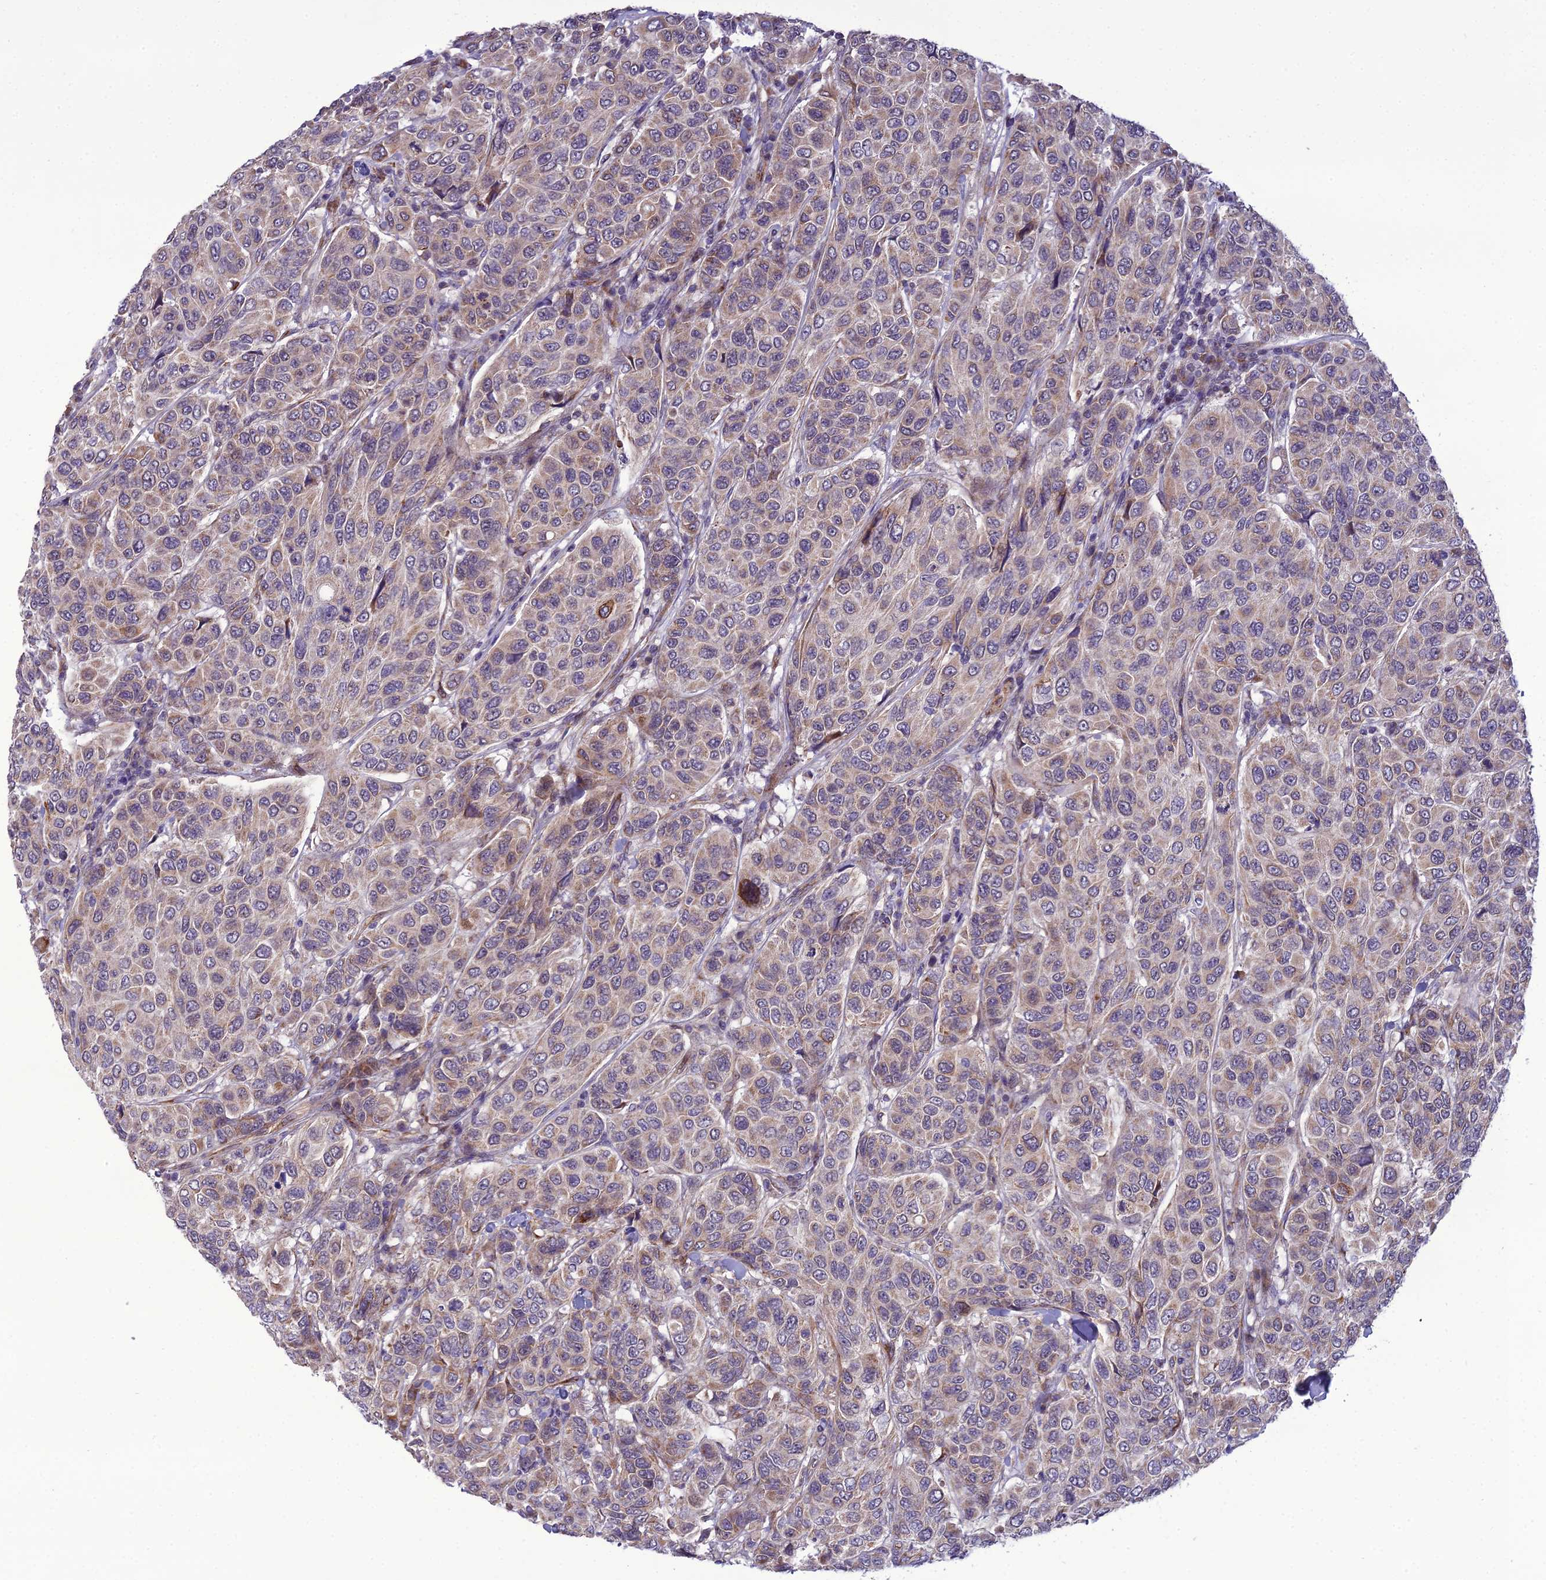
{"staining": {"intensity": "weak", "quantity": ">75%", "location": "cytoplasmic/membranous"}, "tissue": "breast cancer", "cell_type": "Tumor cells", "image_type": "cancer", "snomed": [{"axis": "morphology", "description": "Duct carcinoma"}, {"axis": "topography", "description": "Breast"}], "caption": "This is an image of immunohistochemistry (IHC) staining of breast intraductal carcinoma, which shows weak positivity in the cytoplasmic/membranous of tumor cells.", "gene": "NODAL", "patient": {"sex": "female", "age": 55}}